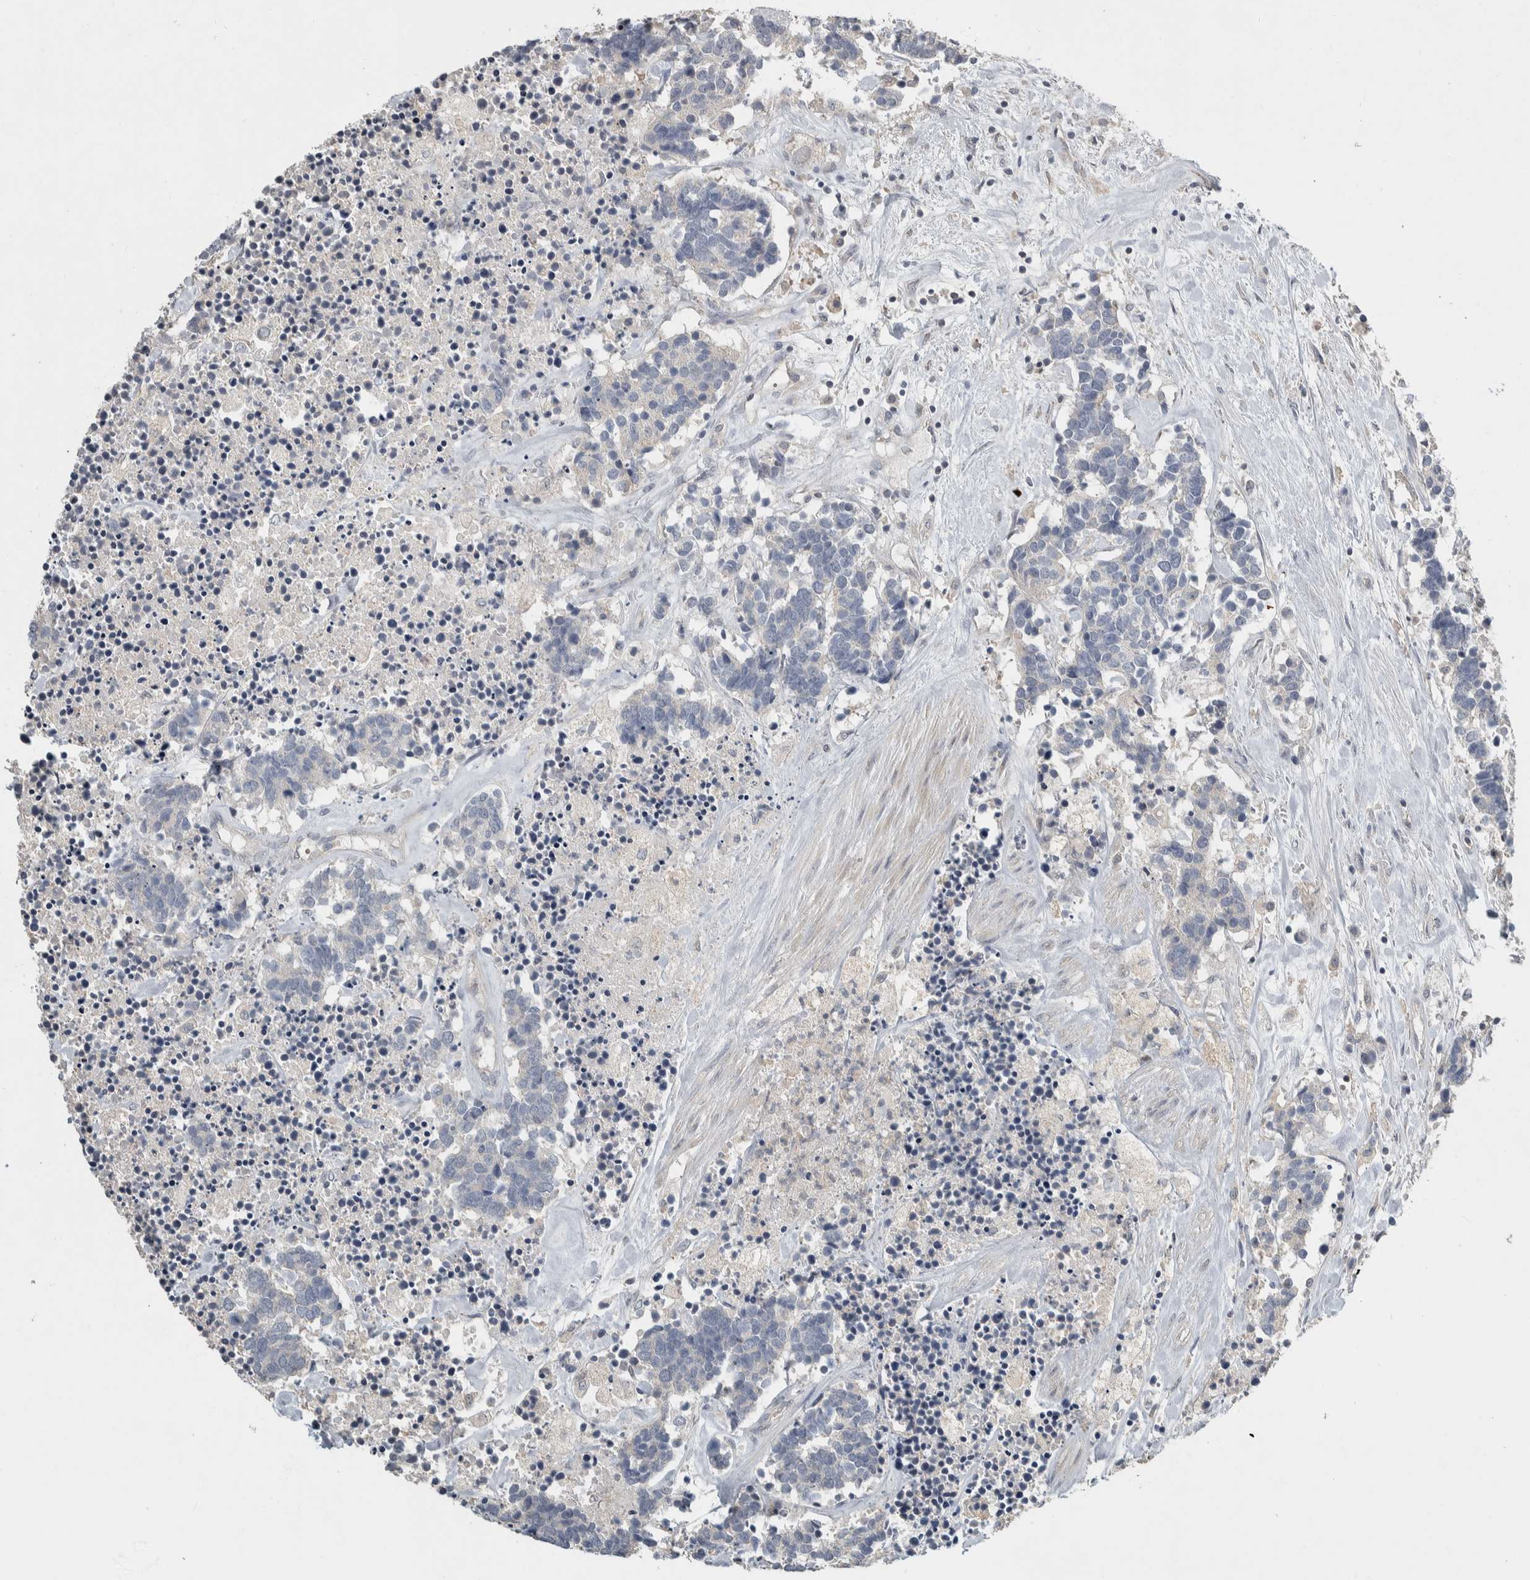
{"staining": {"intensity": "negative", "quantity": "none", "location": "none"}, "tissue": "carcinoid", "cell_type": "Tumor cells", "image_type": "cancer", "snomed": [{"axis": "morphology", "description": "Carcinoma, NOS"}, {"axis": "morphology", "description": "Carcinoid, malignant, NOS"}, {"axis": "topography", "description": "Urinary bladder"}], "caption": "Carcinoma stained for a protein using IHC demonstrates no expression tumor cells.", "gene": "EIF3H", "patient": {"sex": "male", "age": 57}}